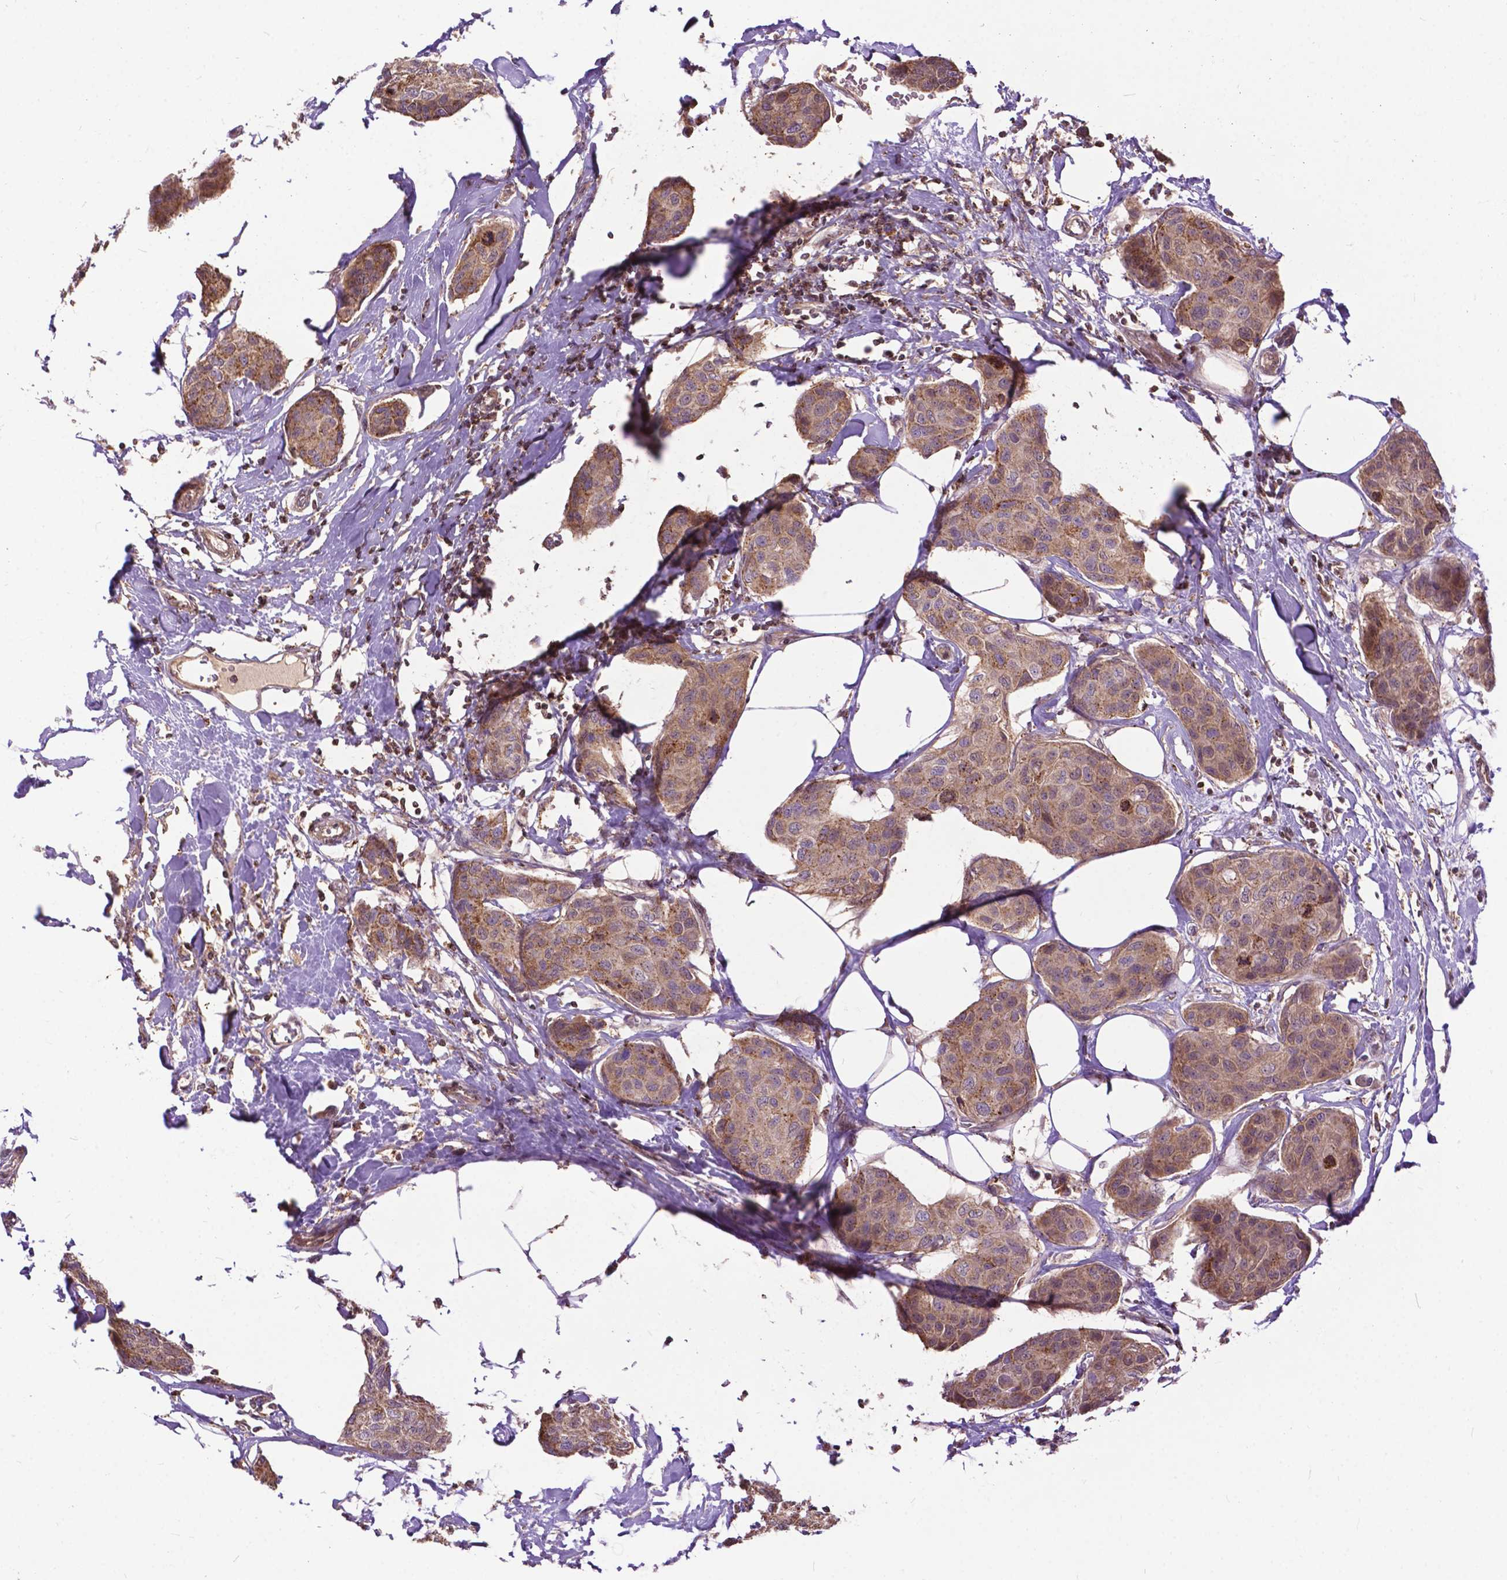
{"staining": {"intensity": "moderate", "quantity": ">75%", "location": "cytoplasmic/membranous"}, "tissue": "breast cancer", "cell_type": "Tumor cells", "image_type": "cancer", "snomed": [{"axis": "morphology", "description": "Duct carcinoma"}, {"axis": "topography", "description": "Breast"}], "caption": "Protein expression analysis of invasive ductal carcinoma (breast) demonstrates moderate cytoplasmic/membranous positivity in approximately >75% of tumor cells.", "gene": "CHMP4A", "patient": {"sex": "female", "age": 80}}